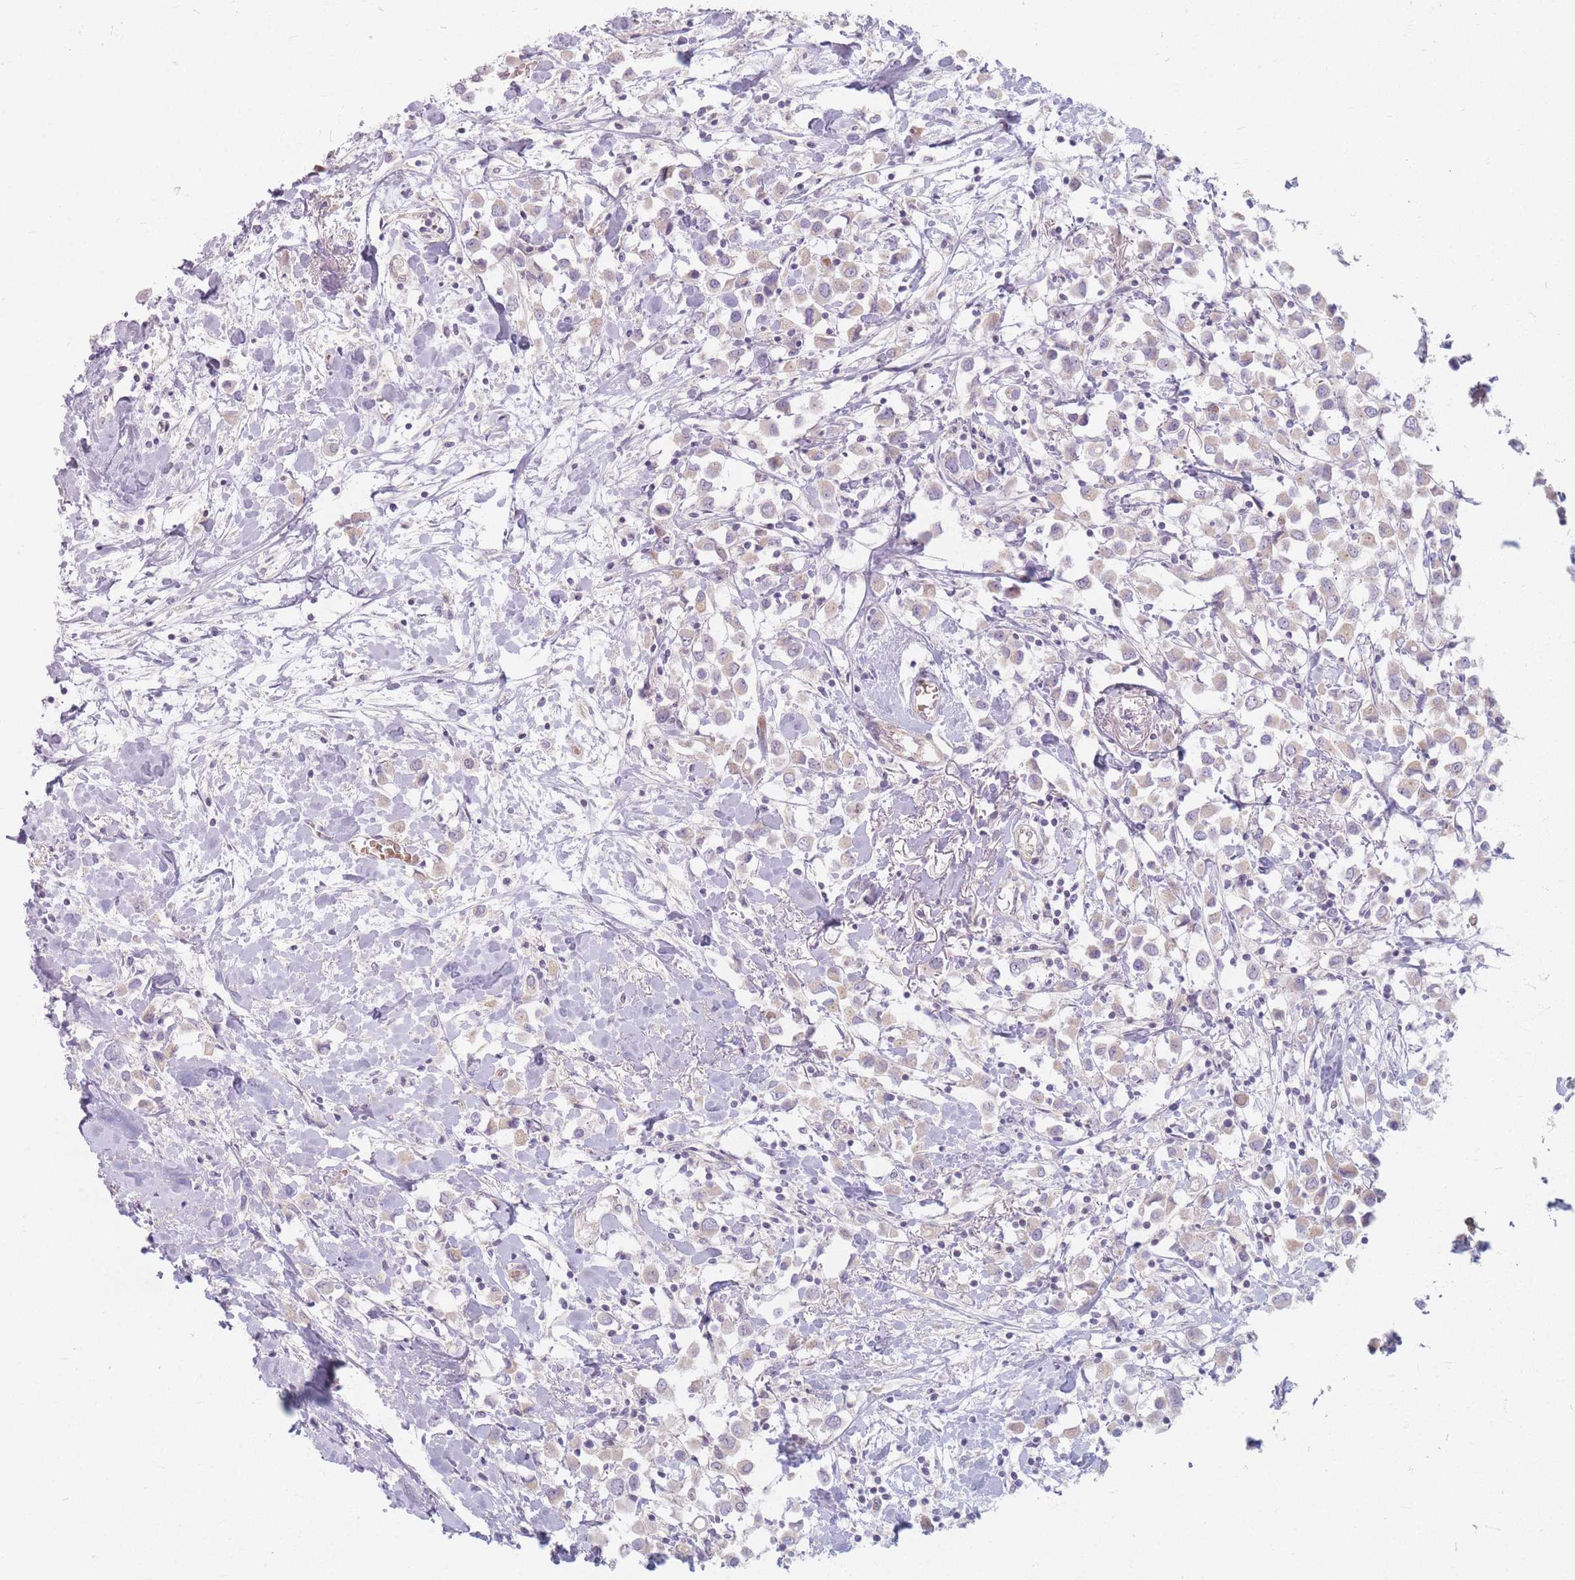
{"staining": {"intensity": "weak", "quantity": "<25%", "location": "cytoplasmic/membranous"}, "tissue": "breast cancer", "cell_type": "Tumor cells", "image_type": "cancer", "snomed": [{"axis": "morphology", "description": "Duct carcinoma"}, {"axis": "topography", "description": "Breast"}], "caption": "High magnification brightfield microscopy of breast cancer (invasive ductal carcinoma) stained with DAB (brown) and counterstained with hematoxylin (blue): tumor cells show no significant positivity.", "gene": "CHCHD7", "patient": {"sex": "female", "age": 61}}